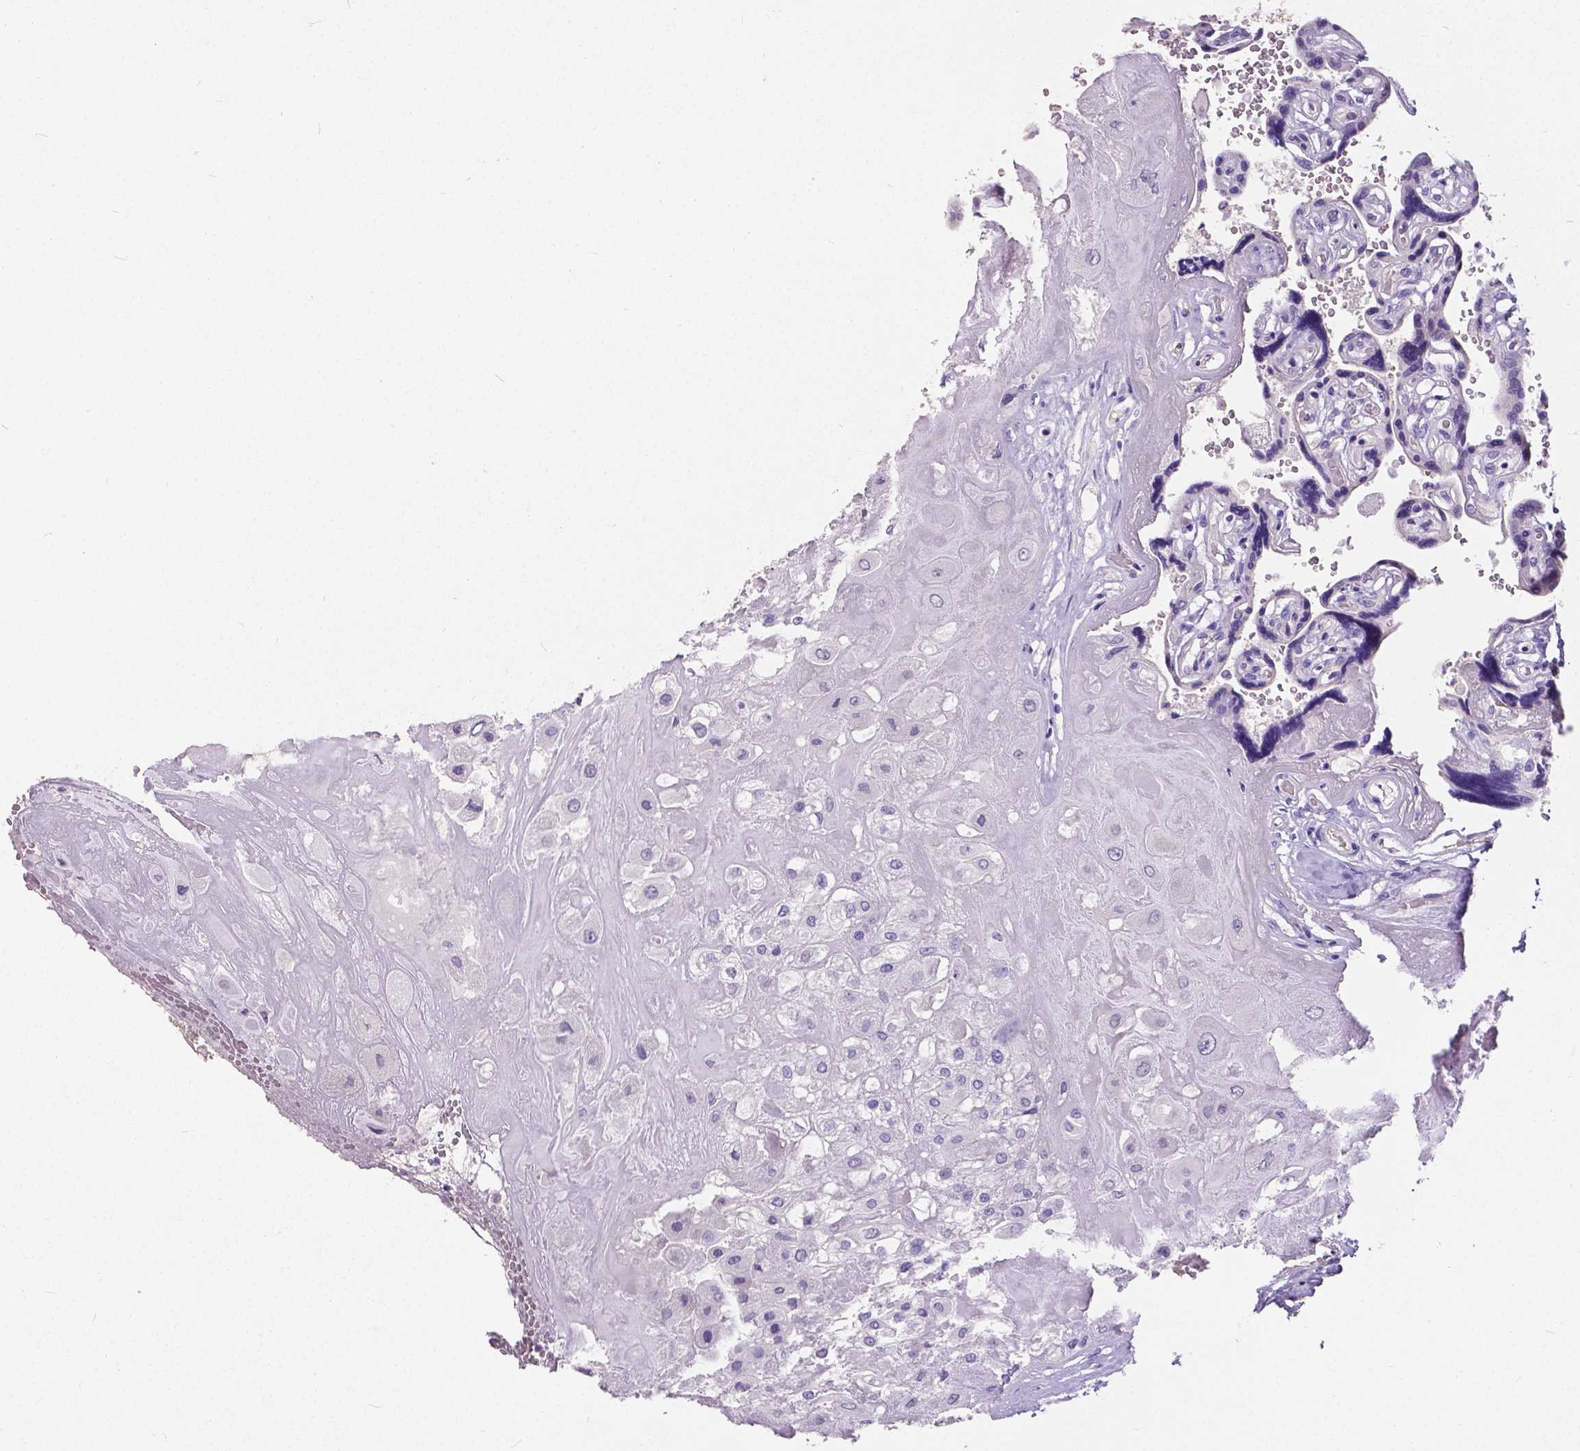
{"staining": {"intensity": "negative", "quantity": "none", "location": "none"}, "tissue": "placenta", "cell_type": "Decidual cells", "image_type": "normal", "snomed": [{"axis": "morphology", "description": "Normal tissue, NOS"}, {"axis": "topography", "description": "Placenta"}], "caption": "Immunohistochemistry of unremarkable human placenta displays no expression in decidual cells.", "gene": "OCLN", "patient": {"sex": "female", "age": 32}}